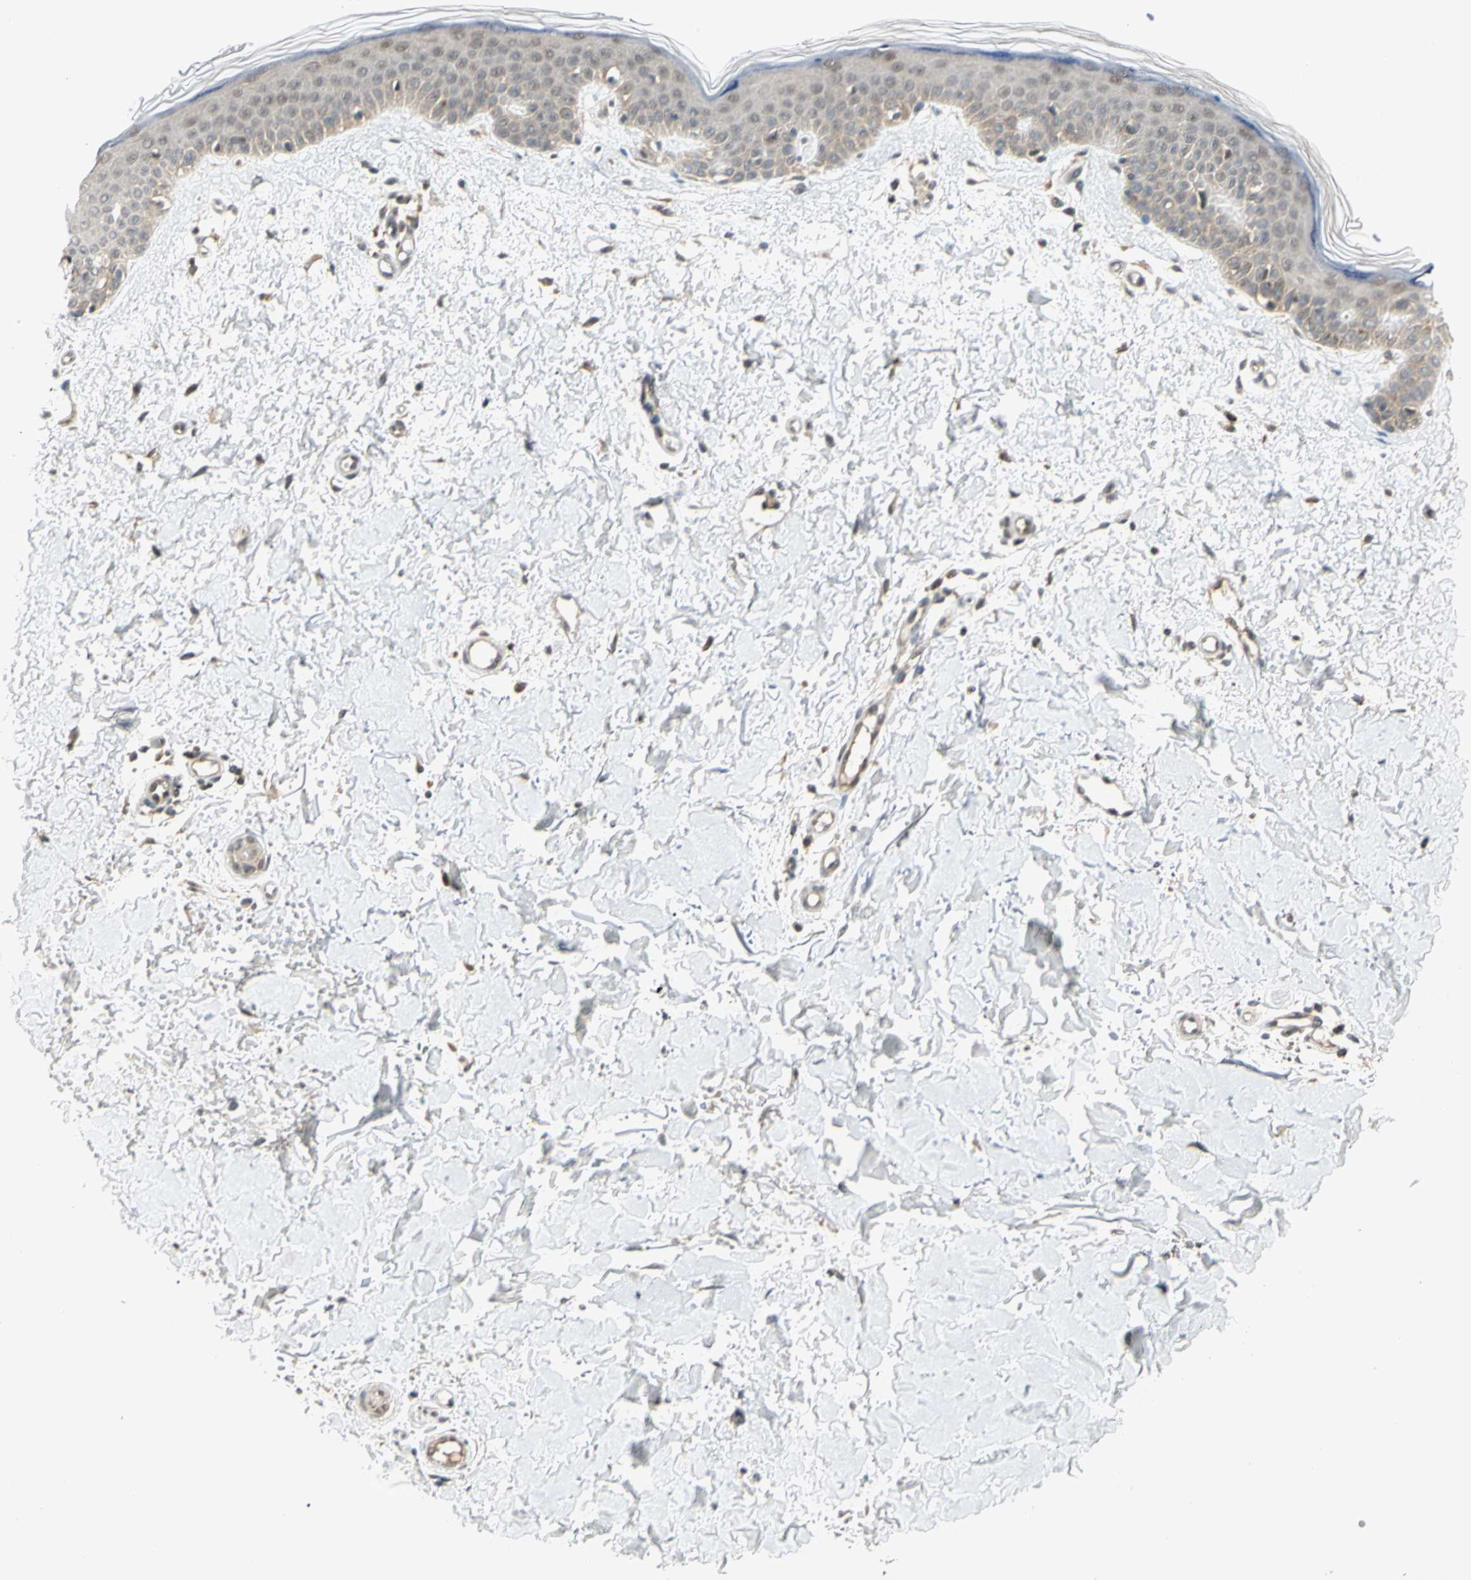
{"staining": {"intensity": "weak", "quantity": ">75%", "location": "cytoplasmic/membranous,nuclear"}, "tissue": "skin", "cell_type": "Fibroblasts", "image_type": "normal", "snomed": [{"axis": "morphology", "description": "Normal tissue, NOS"}, {"axis": "topography", "description": "Skin"}], "caption": "Weak cytoplasmic/membranous,nuclear positivity for a protein is identified in about >75% of fibroblasts of unremarkable skin using IHC.", "gene": "ZSCAN12", "patient": {"sex": "female", "age": 56}}